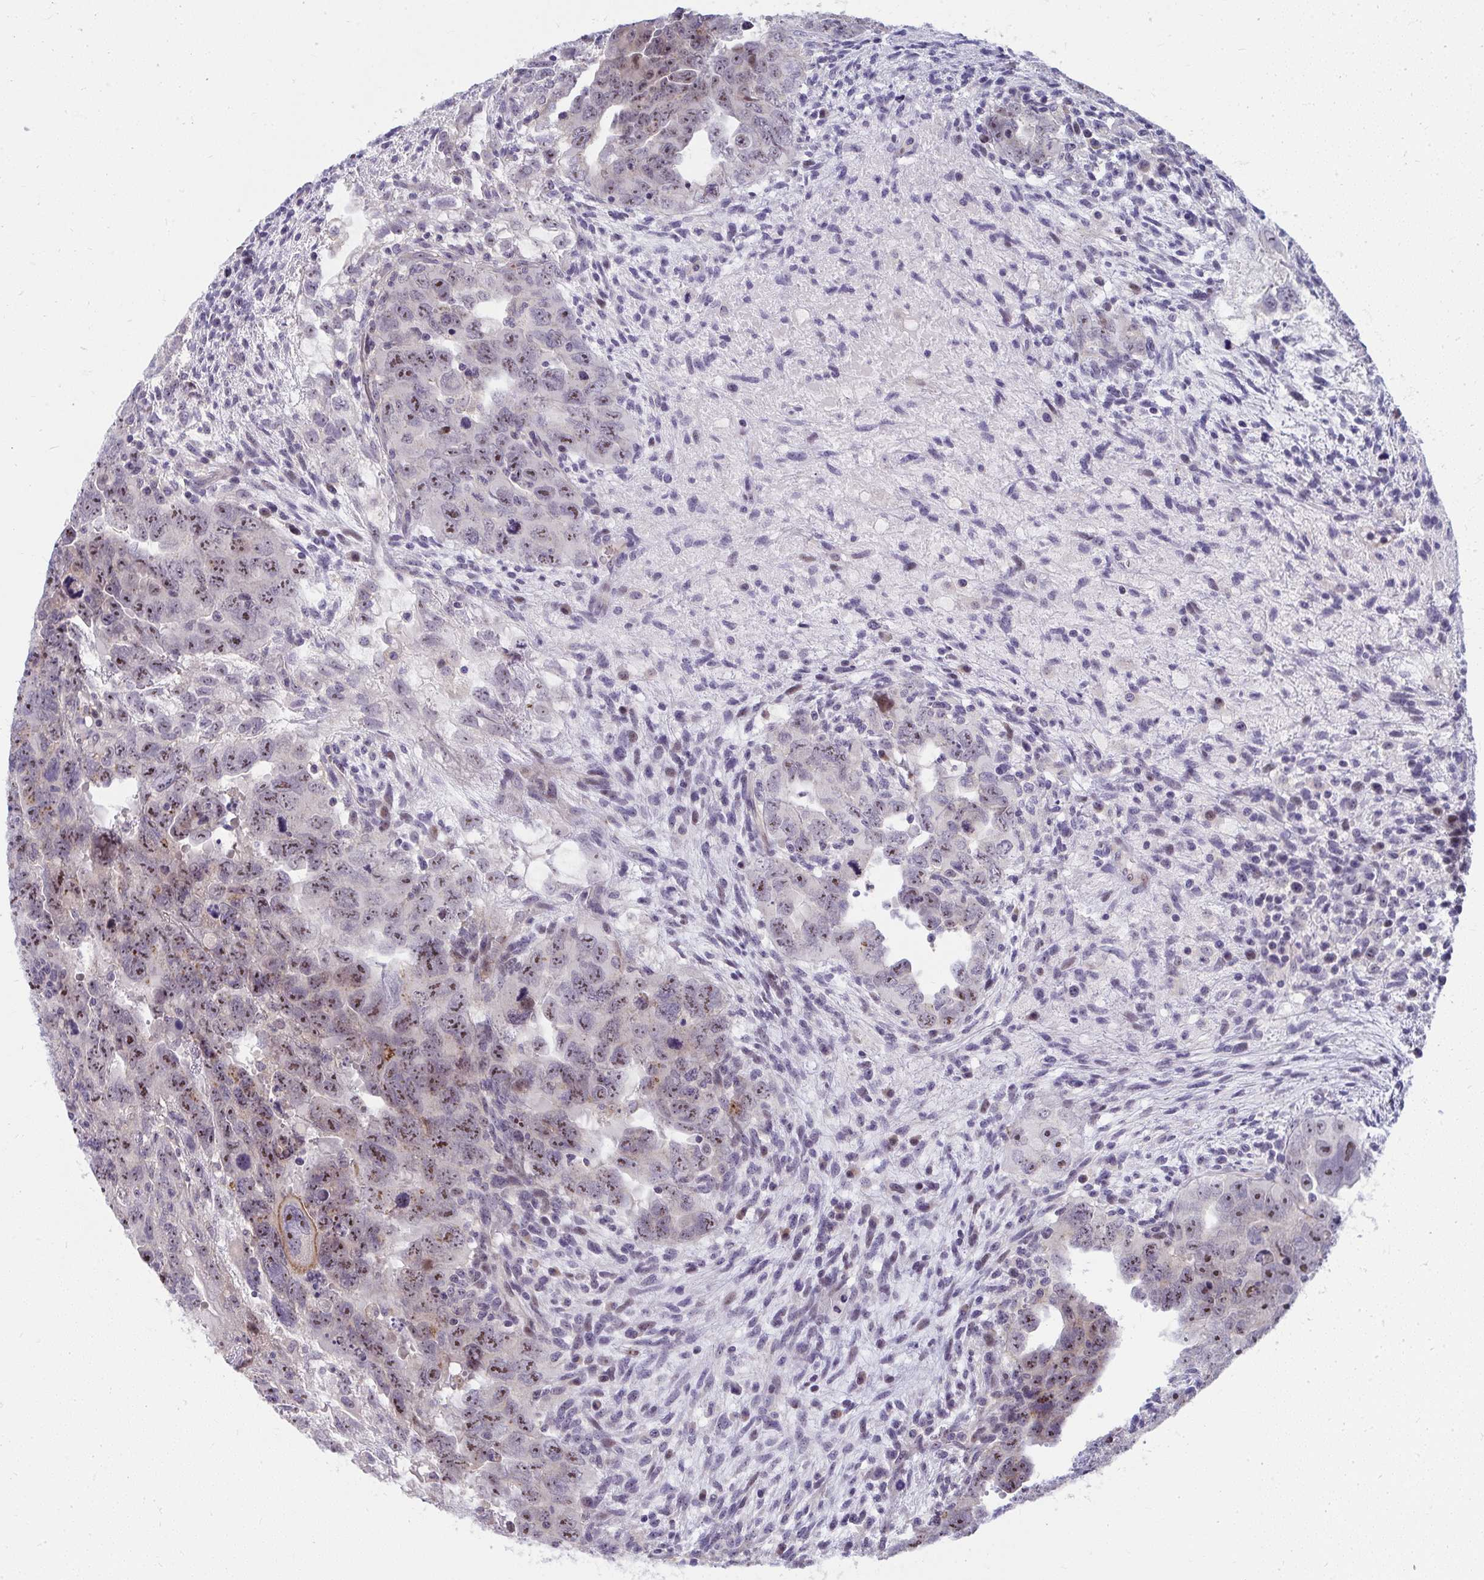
{"staining": {"intensity": "moderate", "quantity": ">75%", "location": "nuclear"}, "tissue": "testis cancer", "cell_type": "Tumor cells", "image_type": "cancer", "snomed": [{"axis": "morphology", "description": "Carcinoma, Embryonal, NOS"}, {"axis": "topography", "description": "Testis"}], "caption": "The micrograph reveals staining of testis cancer, revealing moderate nuclear protein staining (brown color) within tumor cells.", "gene": "MUS81", "patient": {"sex": "male", "age": 24}}